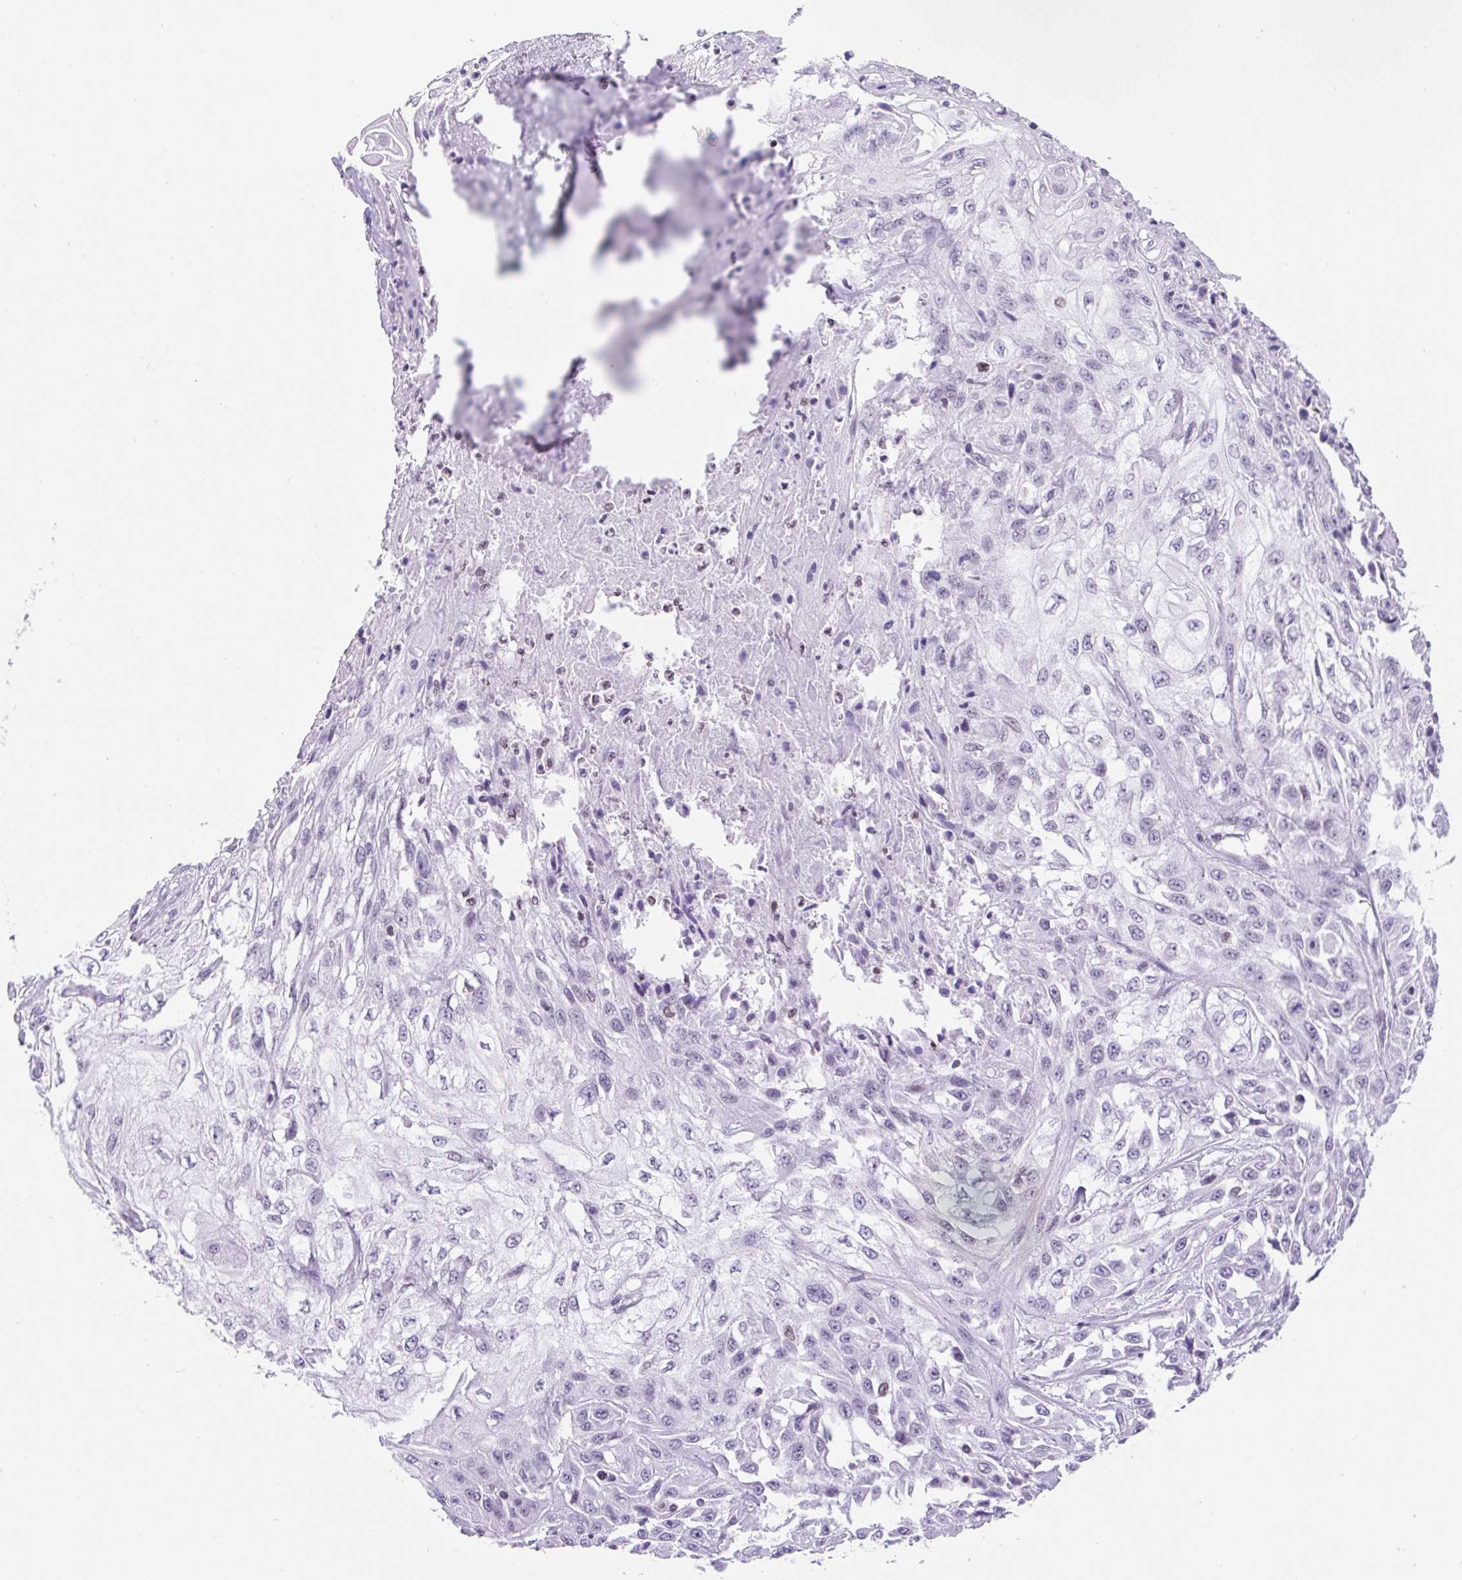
{"staining": {"intensity": "negative", "quantity": "none", "location": "none"}, "tissue": "skin cancer", "cell_type": "Tumor cells", "image_type": "cancer", "snomed": [{"axis": "morphology", "description": "Squamous cell carcinoma, NOS"}, {"axis": "morphology", "description": "Squamous cell carcinoma, metastatic, NOS"}, {"axis": "topography", "description": "Skin"}, {"axis": "topography", "description": "Lymph node"}], "caption": "Tumor cells show no significant protein staining in metastatic squamous cell carcinoma (skin).", "gene": "VPREB1", "patient": {"sex": "male", "age": 75}}